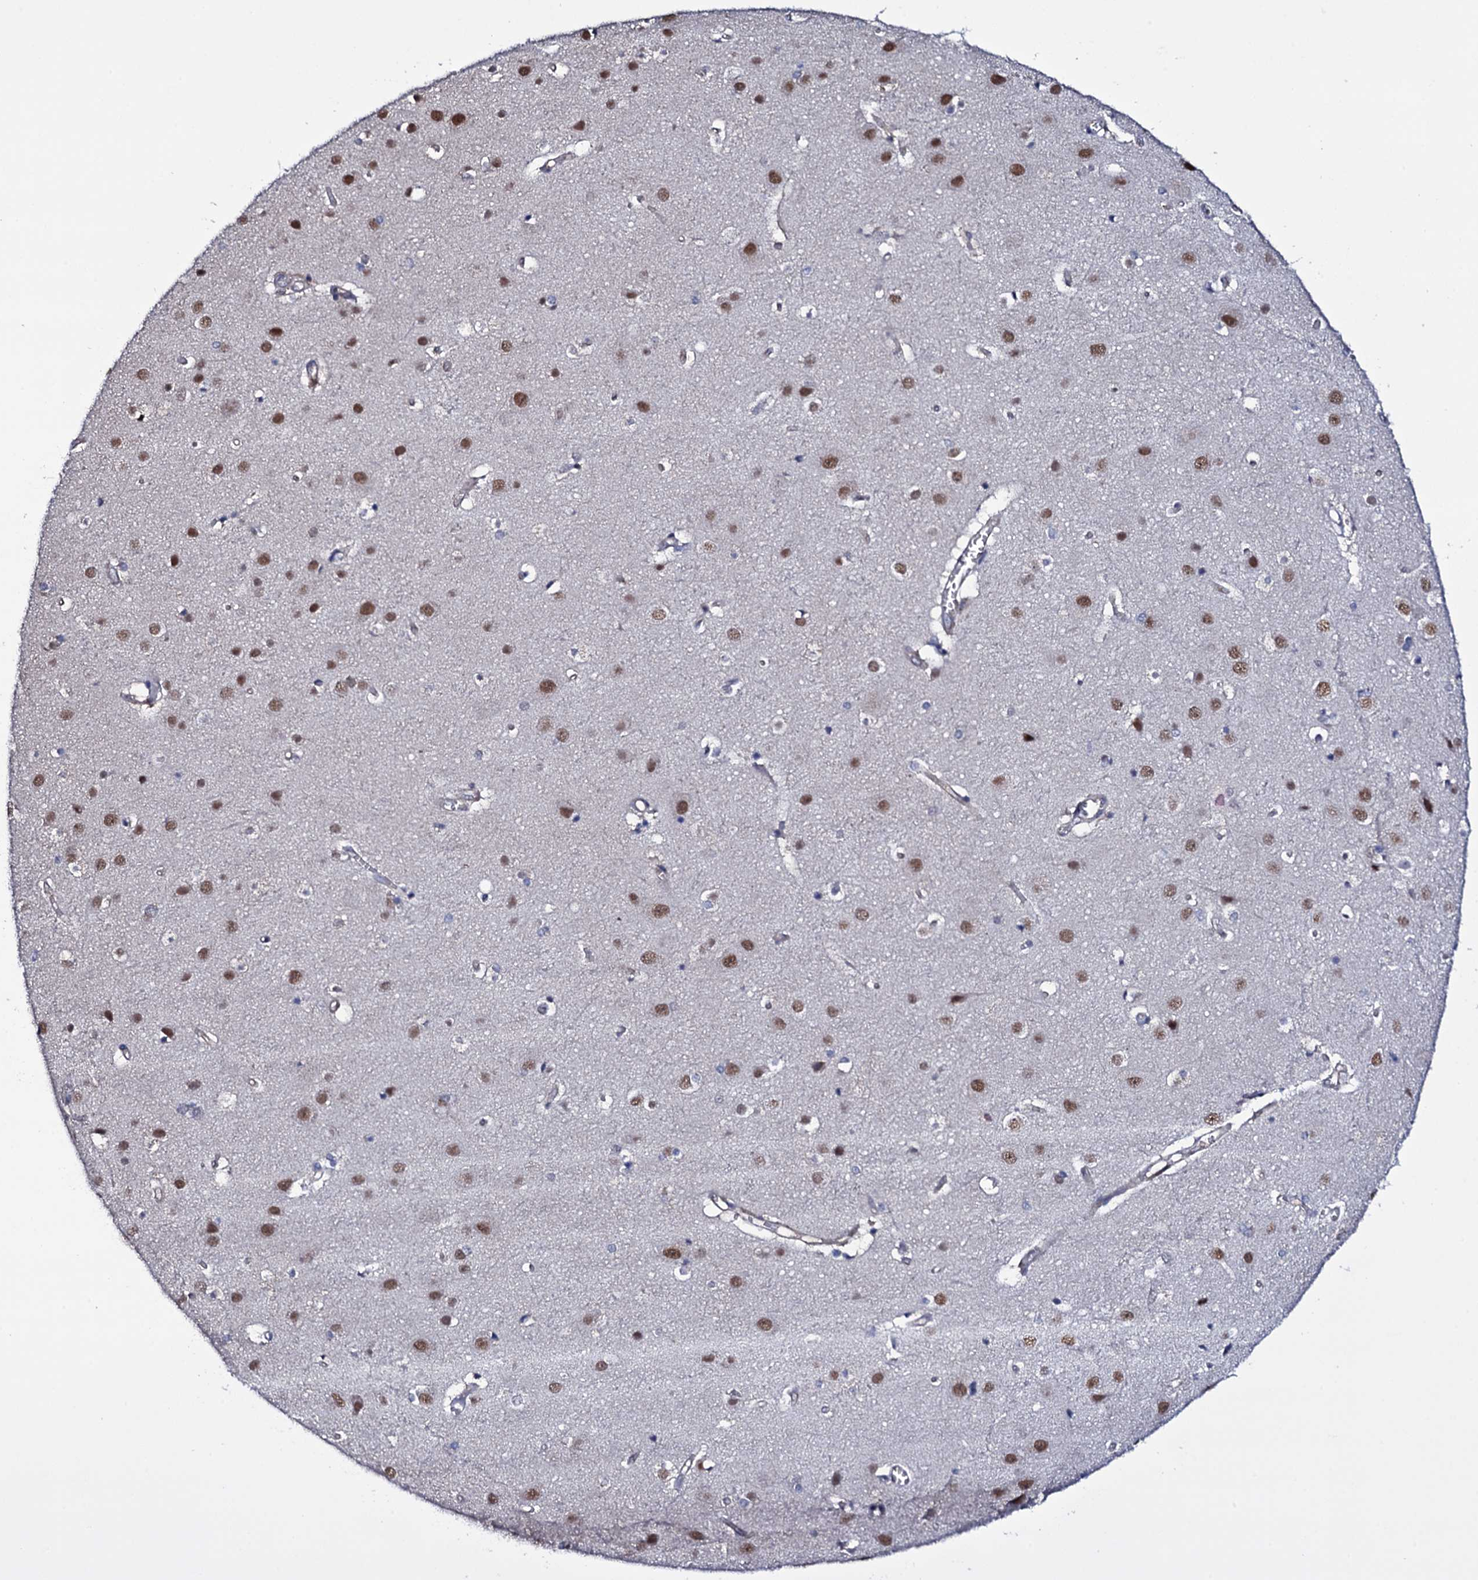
{"staining": {"intensity": "negative", "quantity": "none", "location": "none"}, "tissue": "cerebral cortex", "cell_type": "Endothelial cells", "image_type": "normal", "snomed": [{"axis": "morphology", "description": "Normal tissue, NOS"}, {"axis": "topography", "description": "Cerebral cortex"}], "caption": "Immunohistochemical staining of normal human cerebral cortex demonstrates no significant staining in endothelial cells.", "gene": "GAREM1", "patient": {"sex": "male", "age": 54}}